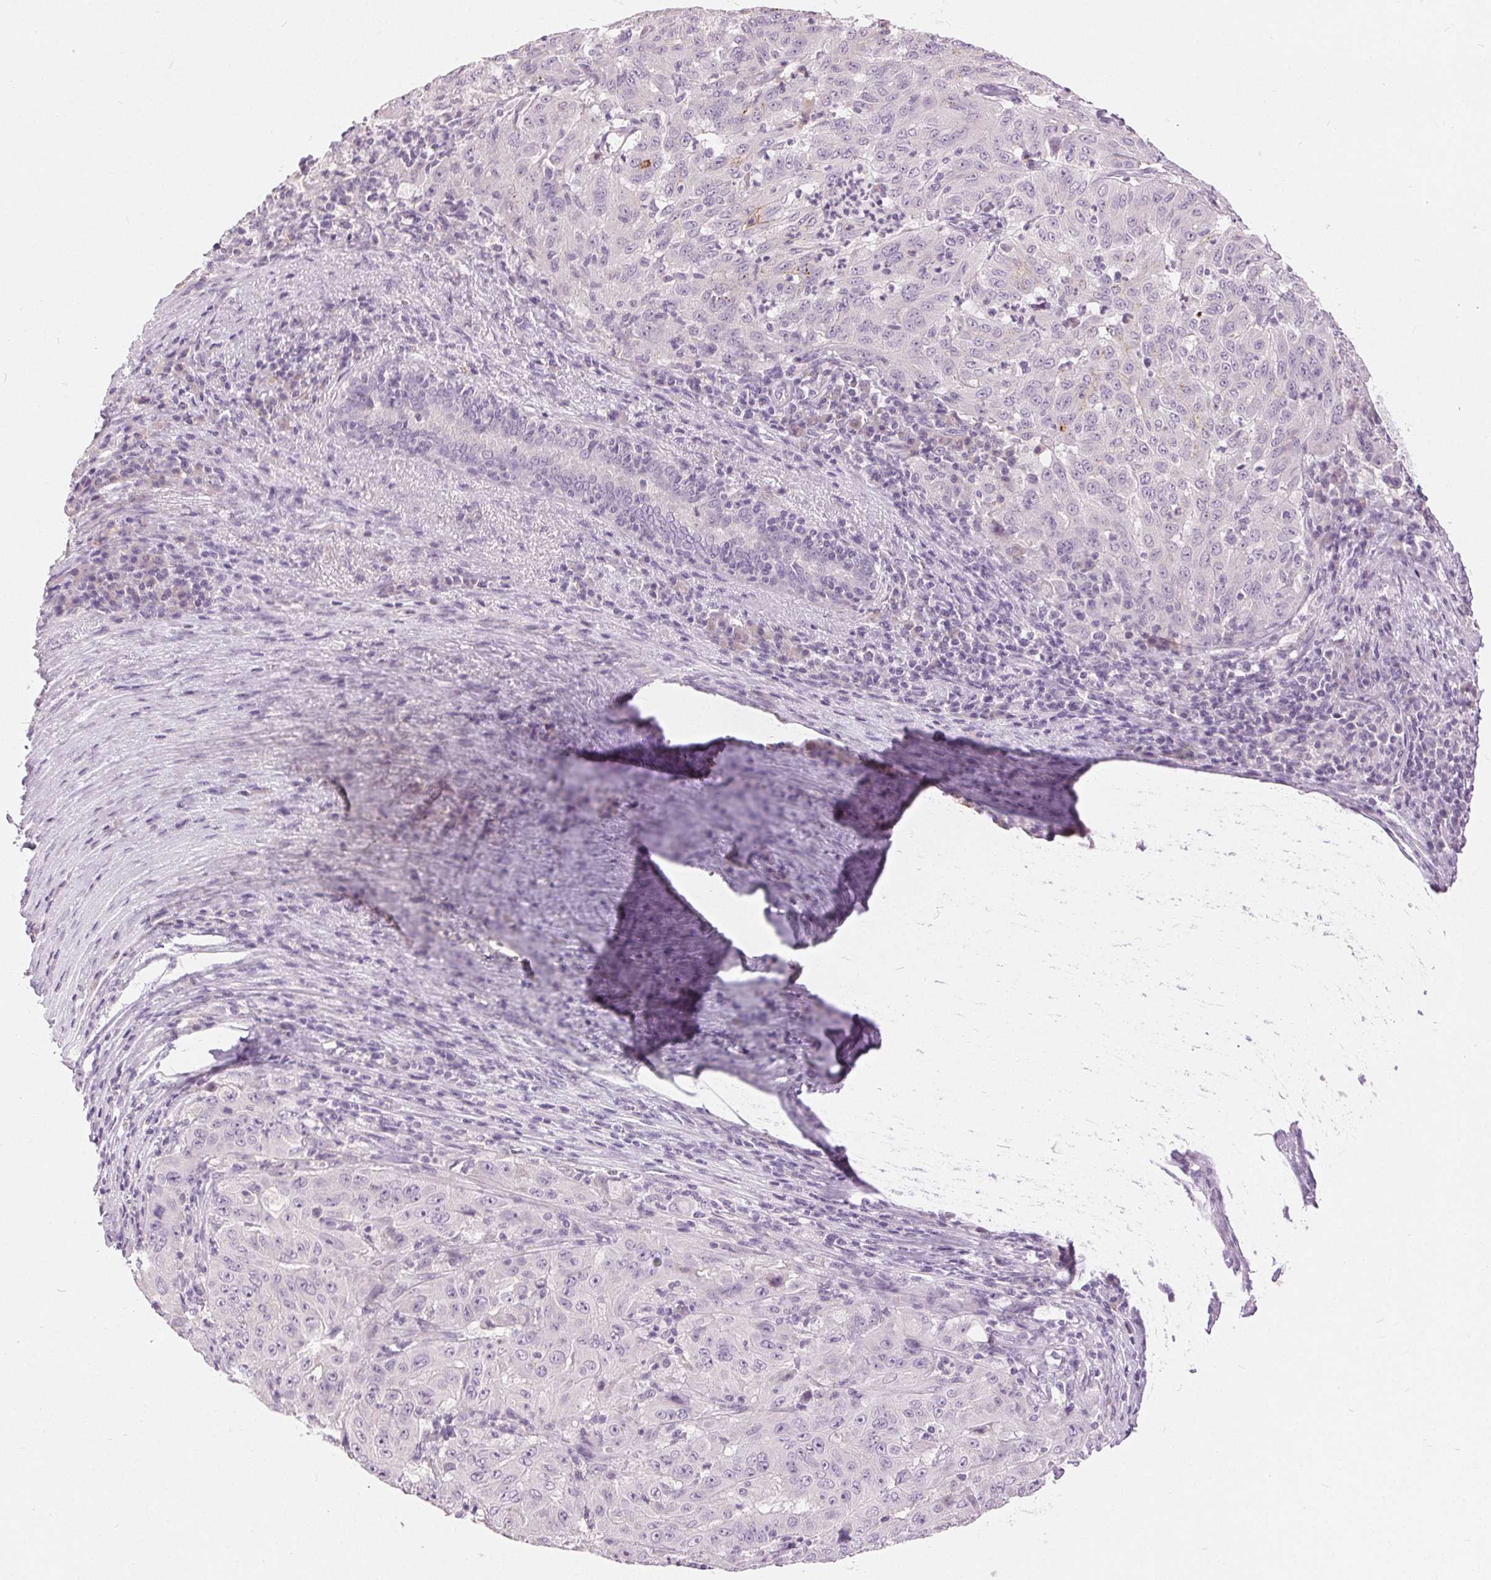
{"staining": {"intensity": "negative", "quantity": "none", "location": "none"}, "tissue": "pancreatic cancer", "cell_type": "Tumor cells", "image_type": "cancer", "snomed": [{"axis": "morphology", "description": "Adenocarcinoma, NOS"}, {"axis": "topography", "description": "Pancreas"}], "caption": "An immunohistochemistry (IHC) histopathology image of adenocarcinoma (pancreatic) is shown. There is no staining in tumor cells of adenocarcinoma (pancreatic).", "gene": "DSG3", "patient": {"sex": "male", "age": 63}}